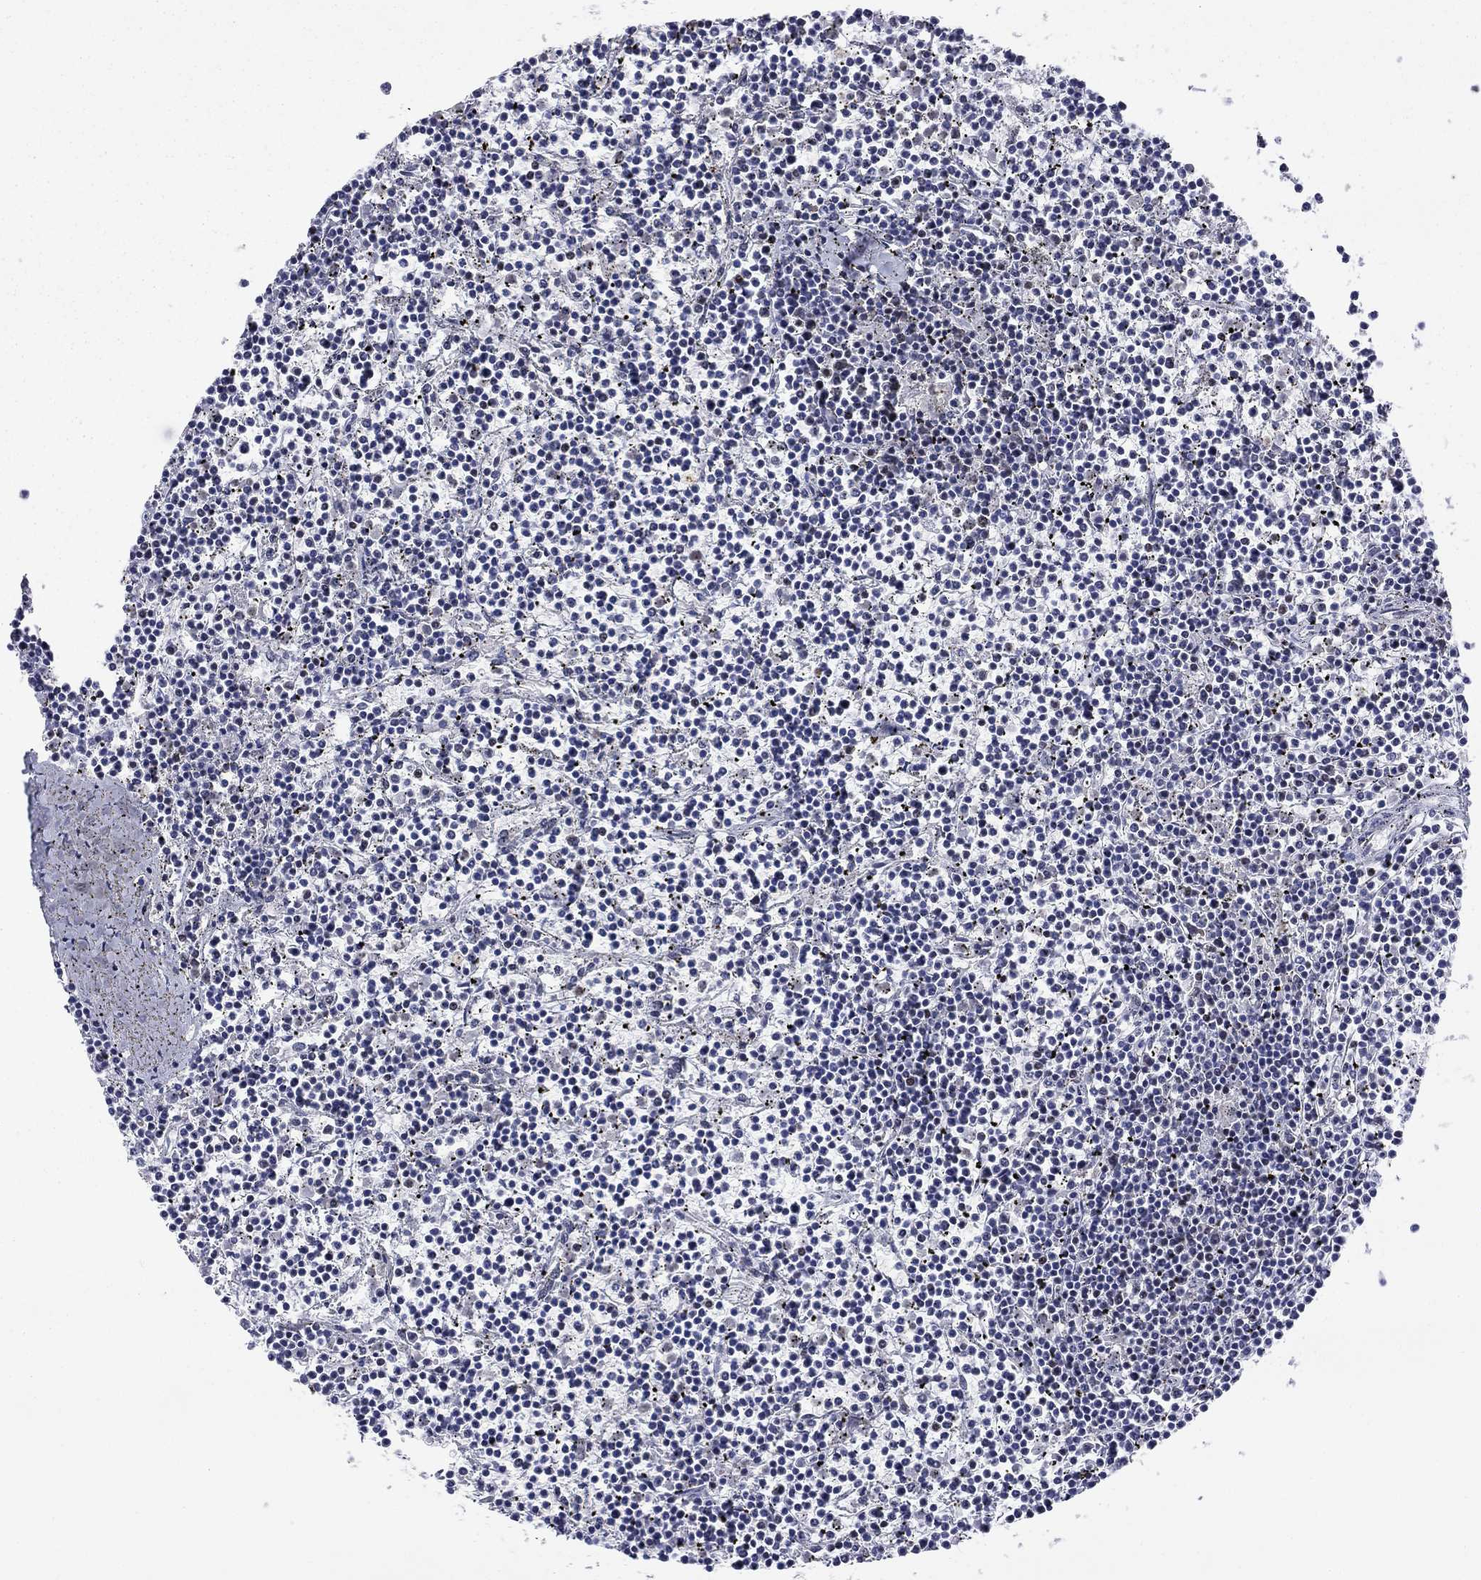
{"staining": {"intensity": "negative", "quantity": "none", "location": "none"}, "tissue": "lymphoma", "cell_type": "Tumor cells", "image_type": "cancer", "snomed": [{"axis": "morphology", "description": "Malignant lymphoma, non-Hodgkin's type, Low grade"}, {"axis": "topography", "description": "Spleen"}], "caption": "This is an immunohistochemistry (IHC) histopathology image of human lymphoma. There is no staining in tumor cells.", "gene": "ETV5", "patient": {"sex": "female", "age": 19}}